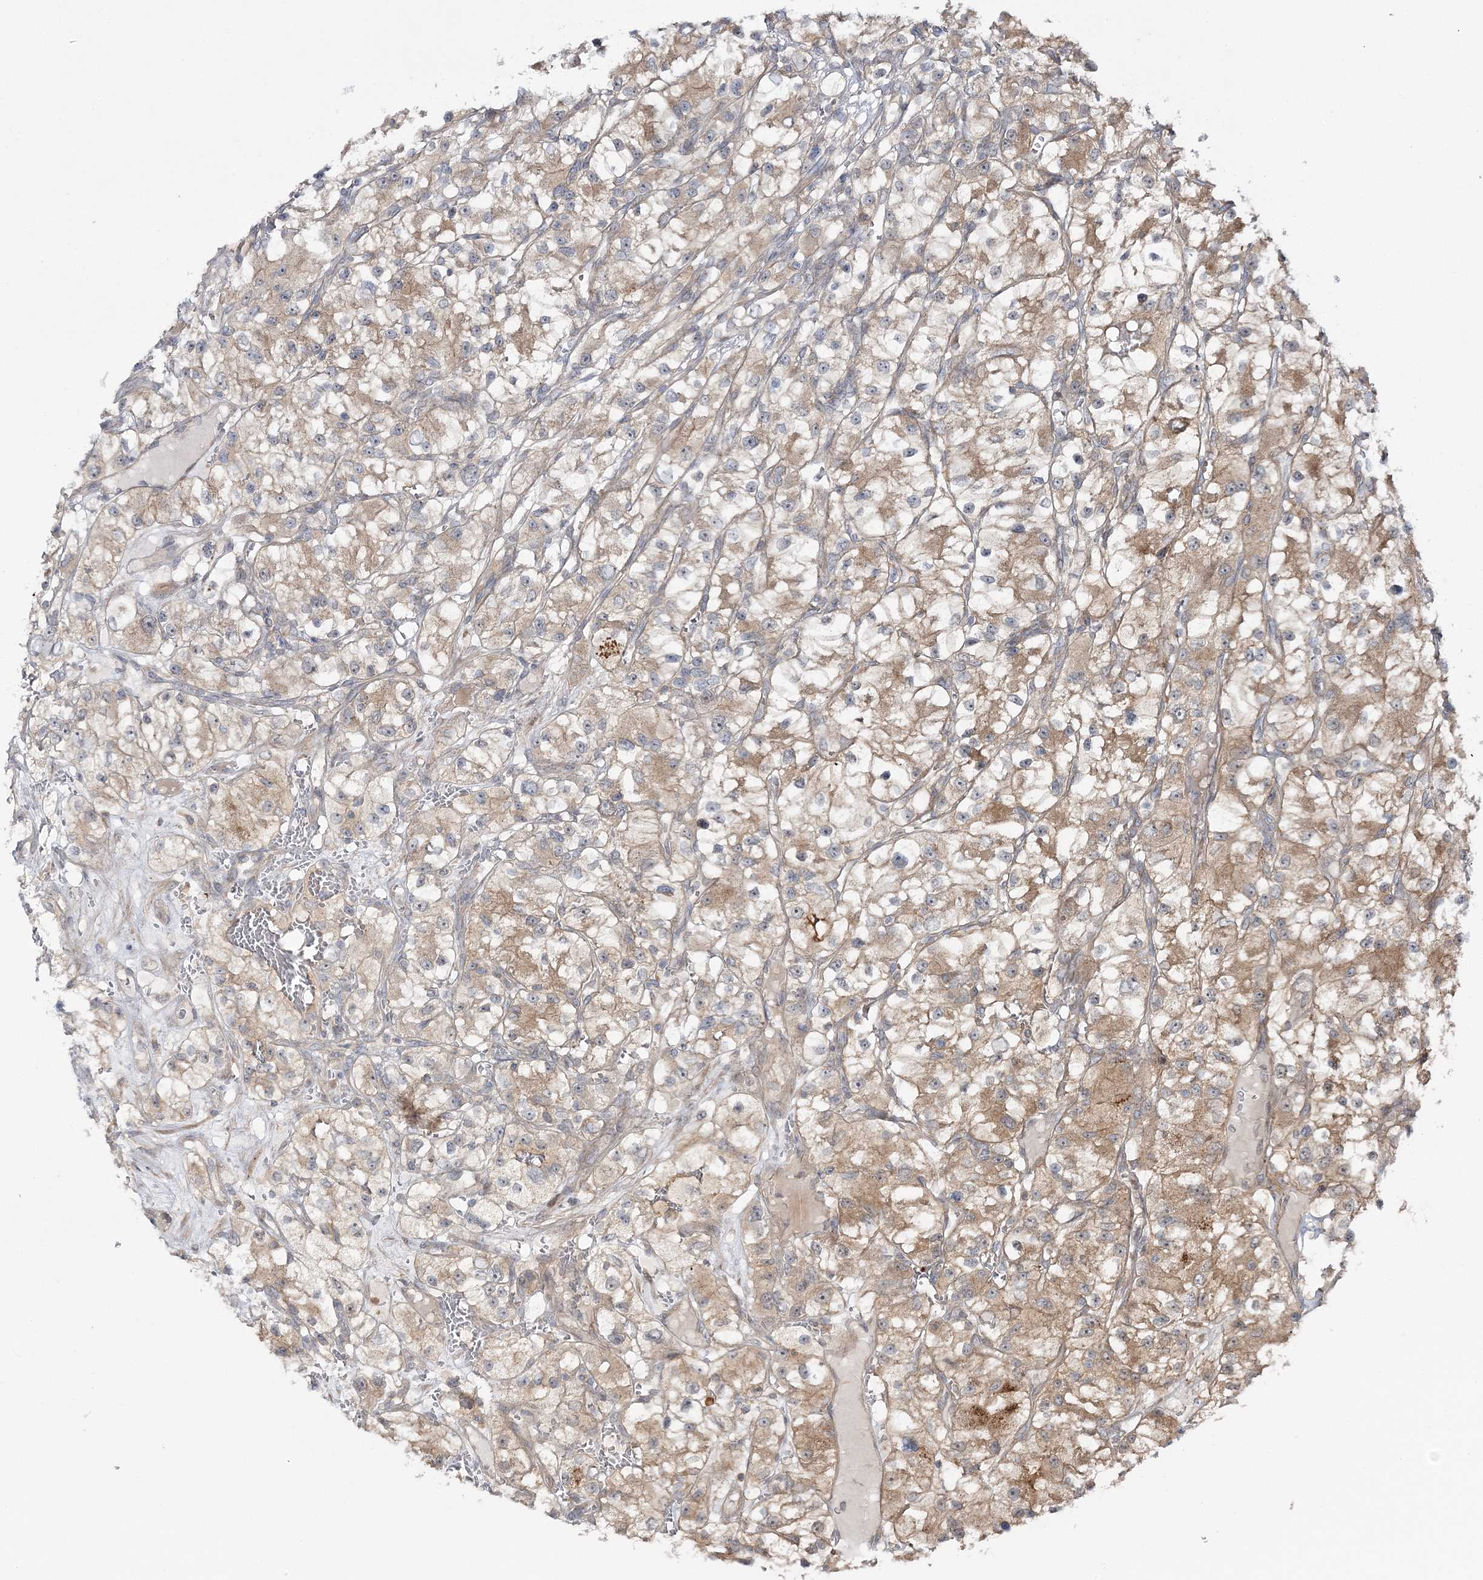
{"staining": {"intensity": "moderate", "quantity": "25%-75%", "location": "cytoplasmic/membranous"}, "tissue": "renal cancer", "cell_type": "Tumor cells", "image_type": "cancer", "snomed": [{"axis": "morphology", "description": "Adenocarcinoma, NOS"}, {"axis": "topography", "description": "Kidney"}], "caption": "Renal adenocarcinoma tissue exhibits moderate cytoplasmic/membranous positivity in approximately 25%-75% of tumor cells, visualized by immunohistochemistry.", "gene": "MOCS2", "patient": {"sex": "female", "age": 57}}